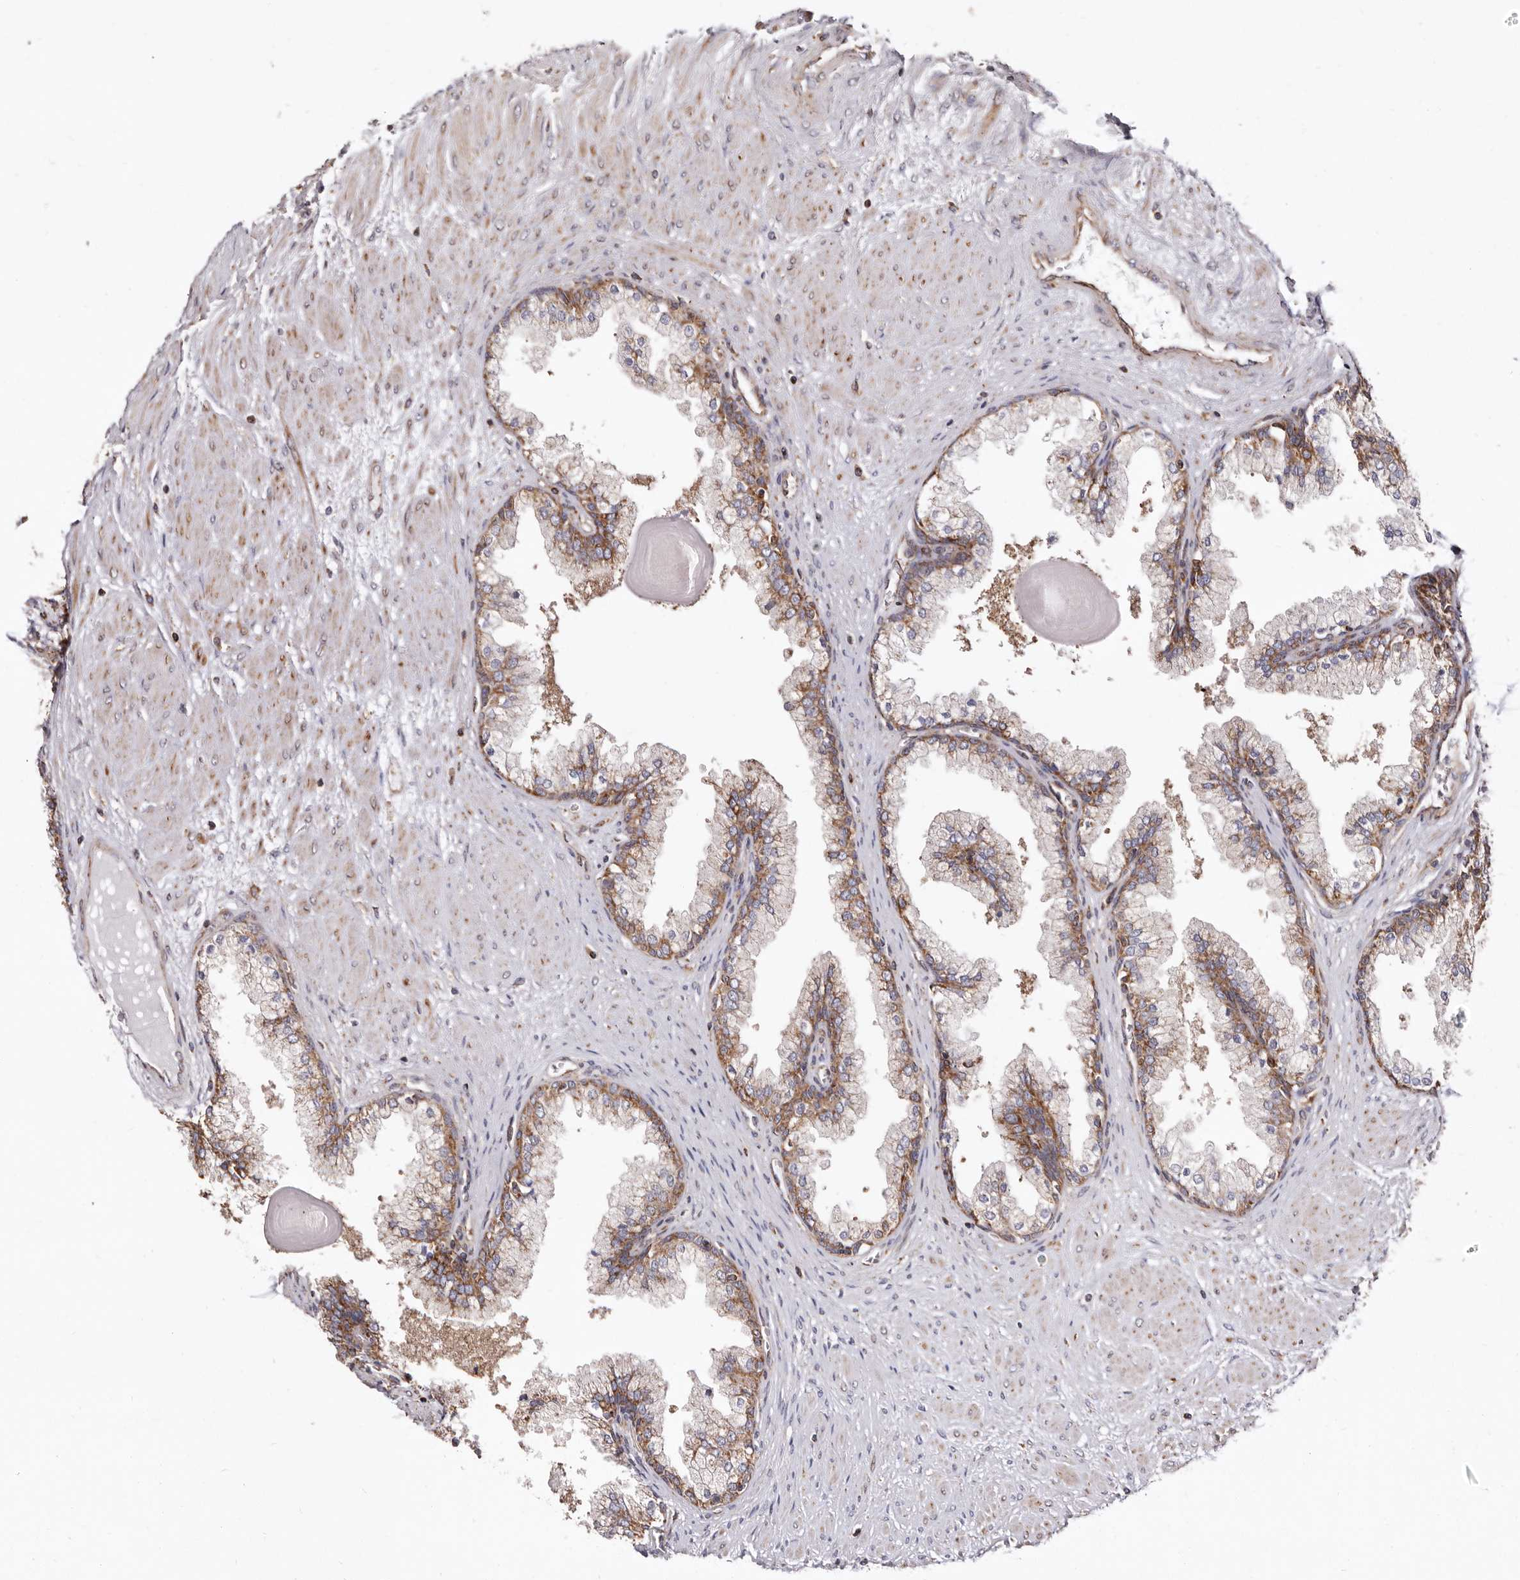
{"staining": {"intensity": "moderate", "quantity": "25%-75%", "location": "cytoplasmic/membranous"}, "tissue": "prostate cancer", "cell_type": "Tumor cells", "image_type": "cancer", "snomed": [{"axis": "morphology", "description": "Normal tissue, NOS"}, {"axis": "morphology", "description": "Adenocarcinoma, Low grade"}, {"axis": "topography", "description": "Prostate"}, {"axis": "topography", "description": "Peripheral nerve tissue"}], "caption": "IHC histopathology image of neoplastic tissue: prostate cancer (adenocarcinoma (low-grade)) stained using immunohistochemistry (IHC) shows medium levels of moderate protein expression localized specifically in the cytoplasmic/membranous of tumor cells, appearing as a cytoplasmic/membranous brown color.", "gene": "COQ8B", "patient": {"sex": "male", "age": 71}}